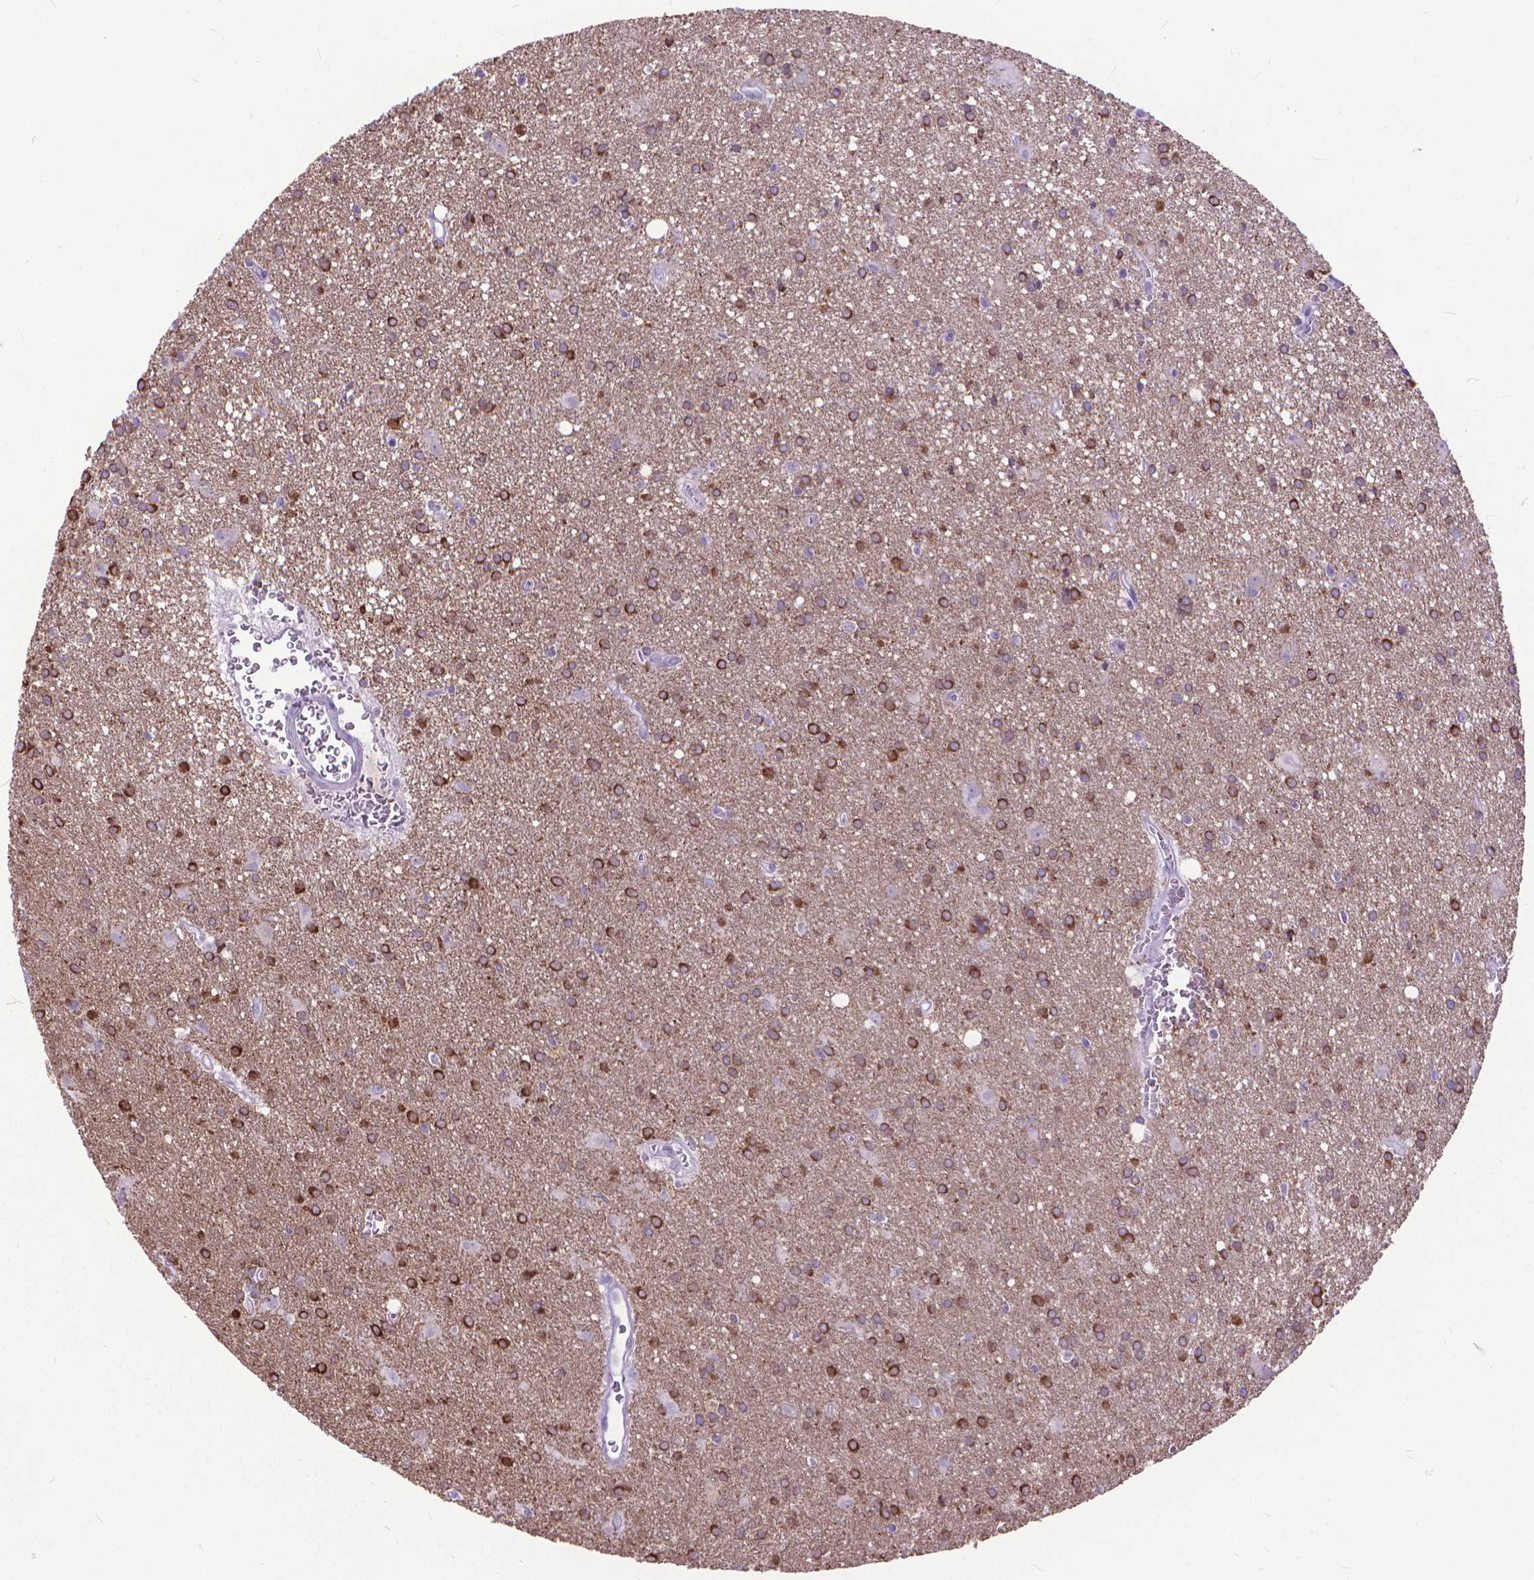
{"staining": {"intensity": "strong", "quantity": ">75%", "location": "cytoplasmic/membranous"}, "tissue": "glioma", "cell_type": "Tumor cells", "image_type": "cancer", "snomed": [{"axis": "morphology", "description": "Glioma, malignant, Low grade"}, {"axis": "topography", "description": "Brain"}], "caption": "Immunohistochemical staining of human glioma shows high levels of strong cytoplasmic/membranous protein staining in about >75% of tumor cells. (brown staining indicates protein expression, while blue staining denotes nuclei).", "gene": "POLE4", "patient": {"sex": "male", "age": 58}}